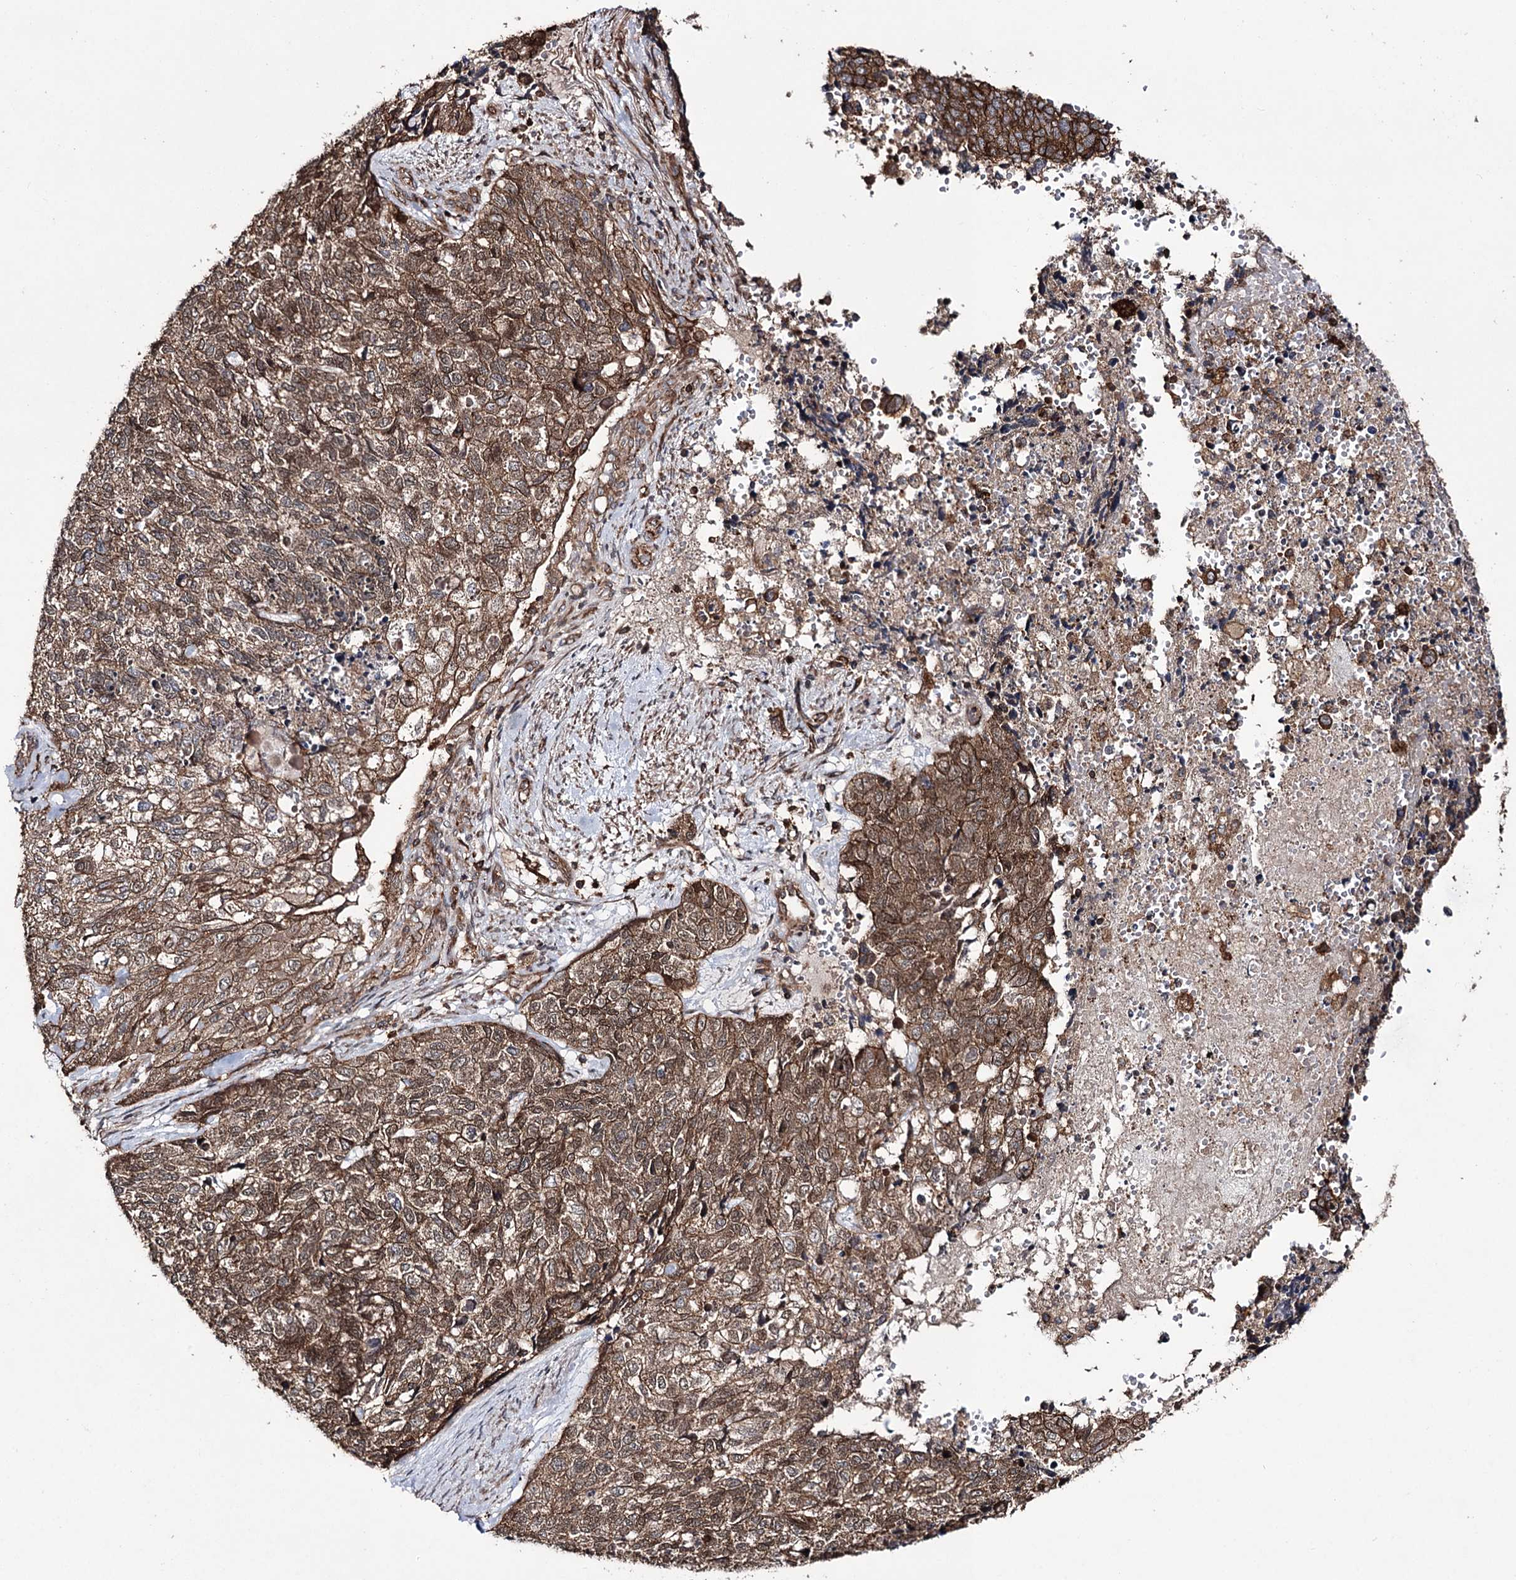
{"staining": {"intensity": "strong", "quantity": ">75%", "location": "cytoplasmic/membranous"}, "tissue": "cervical cancer", "cell_type": "Tumor cells", "image_type": "cancer", "snomed": [{"axis": "morphology", "description": "Squamous cell carcinoma, NOS"}, {"axis": "topography", "description": "Cervix"}], "caption": "Human cervical squamous cell carcinoma stained with a brown dye demonstrates strong cytoplasmic/membranous positive positivity in about >75% of tumor cells.", "gene": "DHX29", "patient": {"sex": "female", "age": 63}}